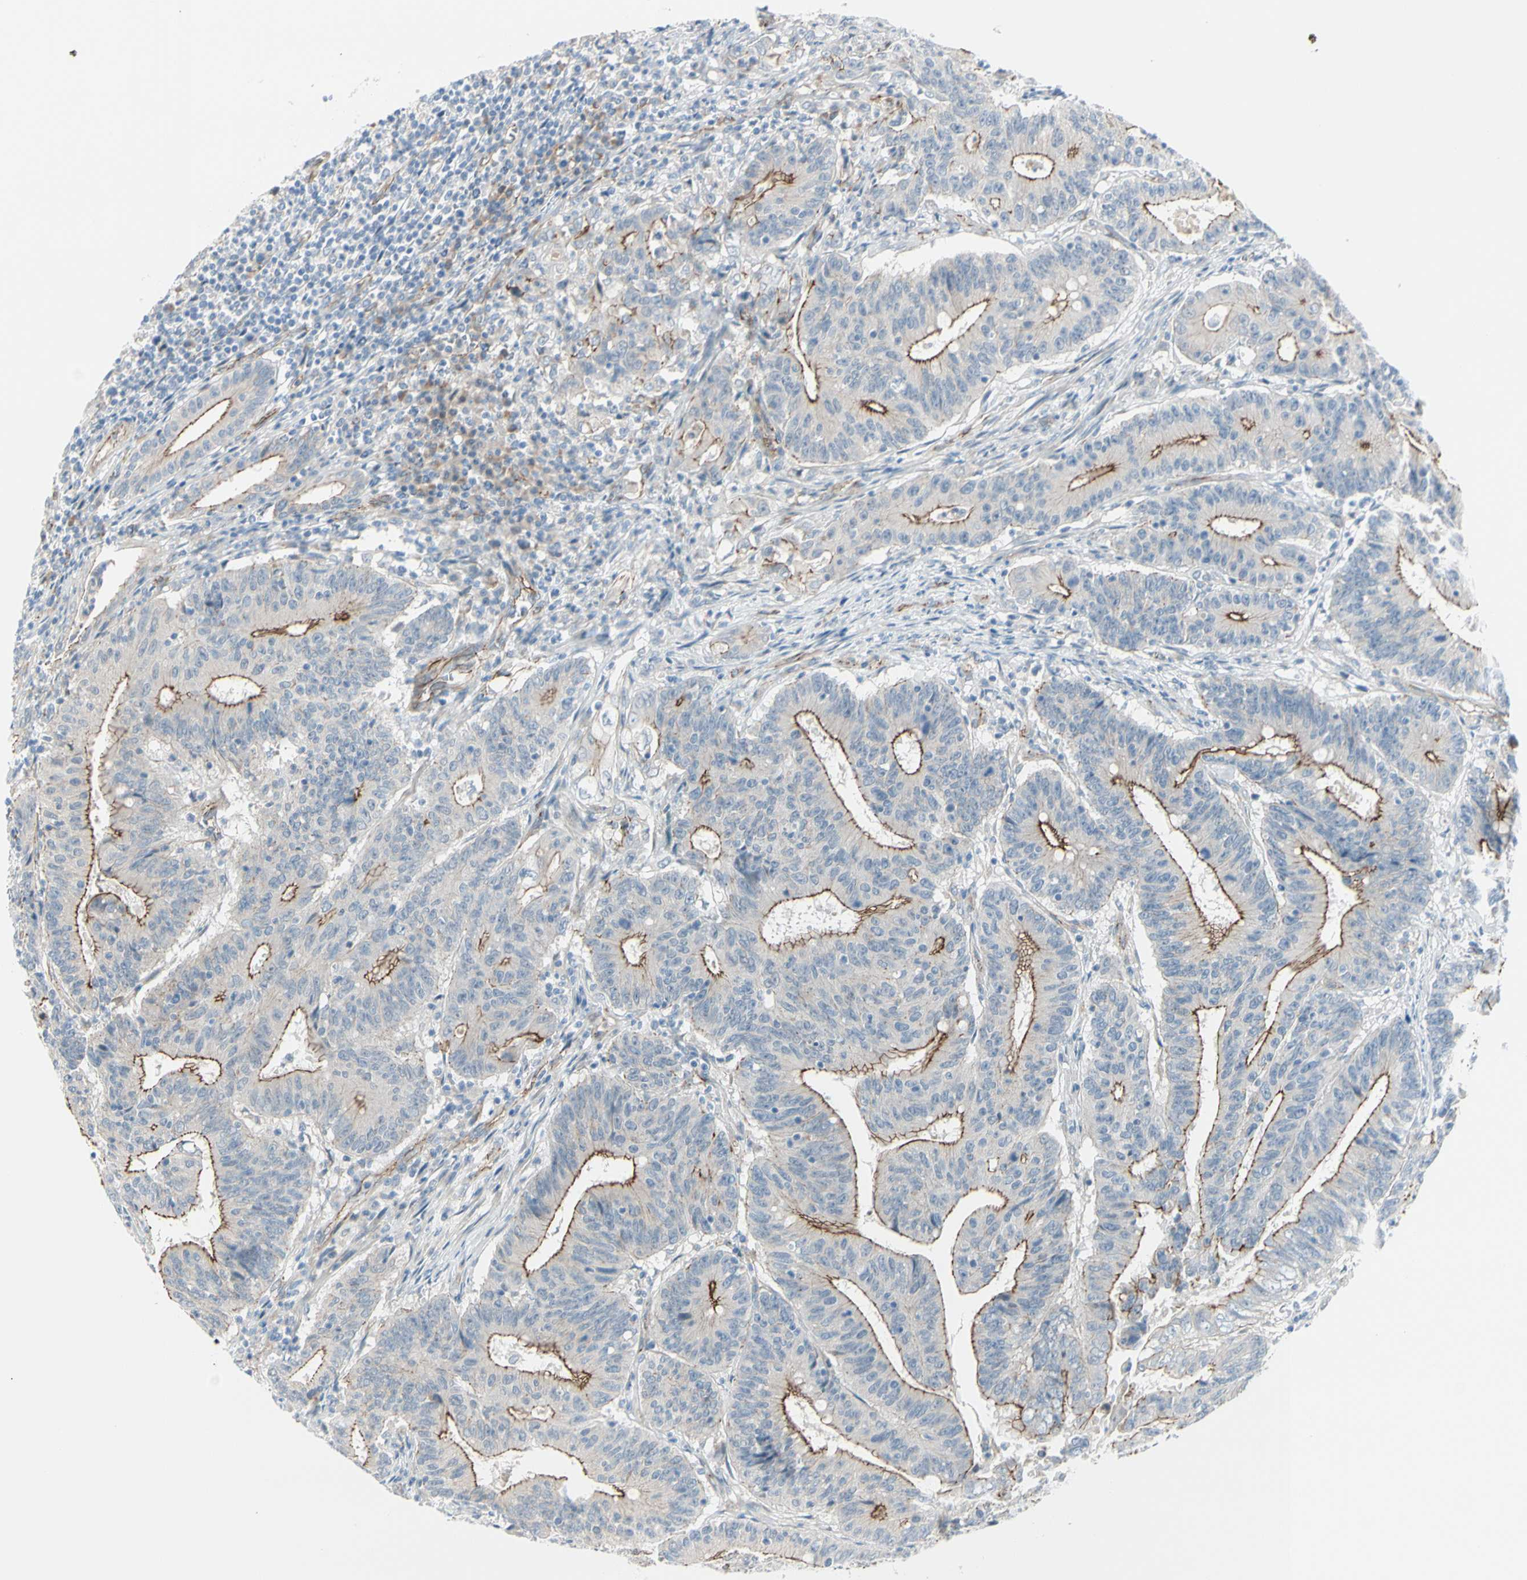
{"staining": {"intensity": "moderate", "quantity": "25%-75%", "location": "cytoplasmic/membranous"}, "tissue": "colorectal cancer", "cell_type": "Tumor cells", "image_type": "cancer", "snomed": [{"axis": "morphology", "description": "Adenocarcinoma, NOS"}, {"axis": "topography", "description": "Colon"}], "caption": "Colorectal cancer stained with a brown dye displays moderate cytoplasmic/membranous positive staining in approximately 25%-75% of tumor cells.", "gene": "TJP1", "patient": {"sex": "male", "age": 45}}